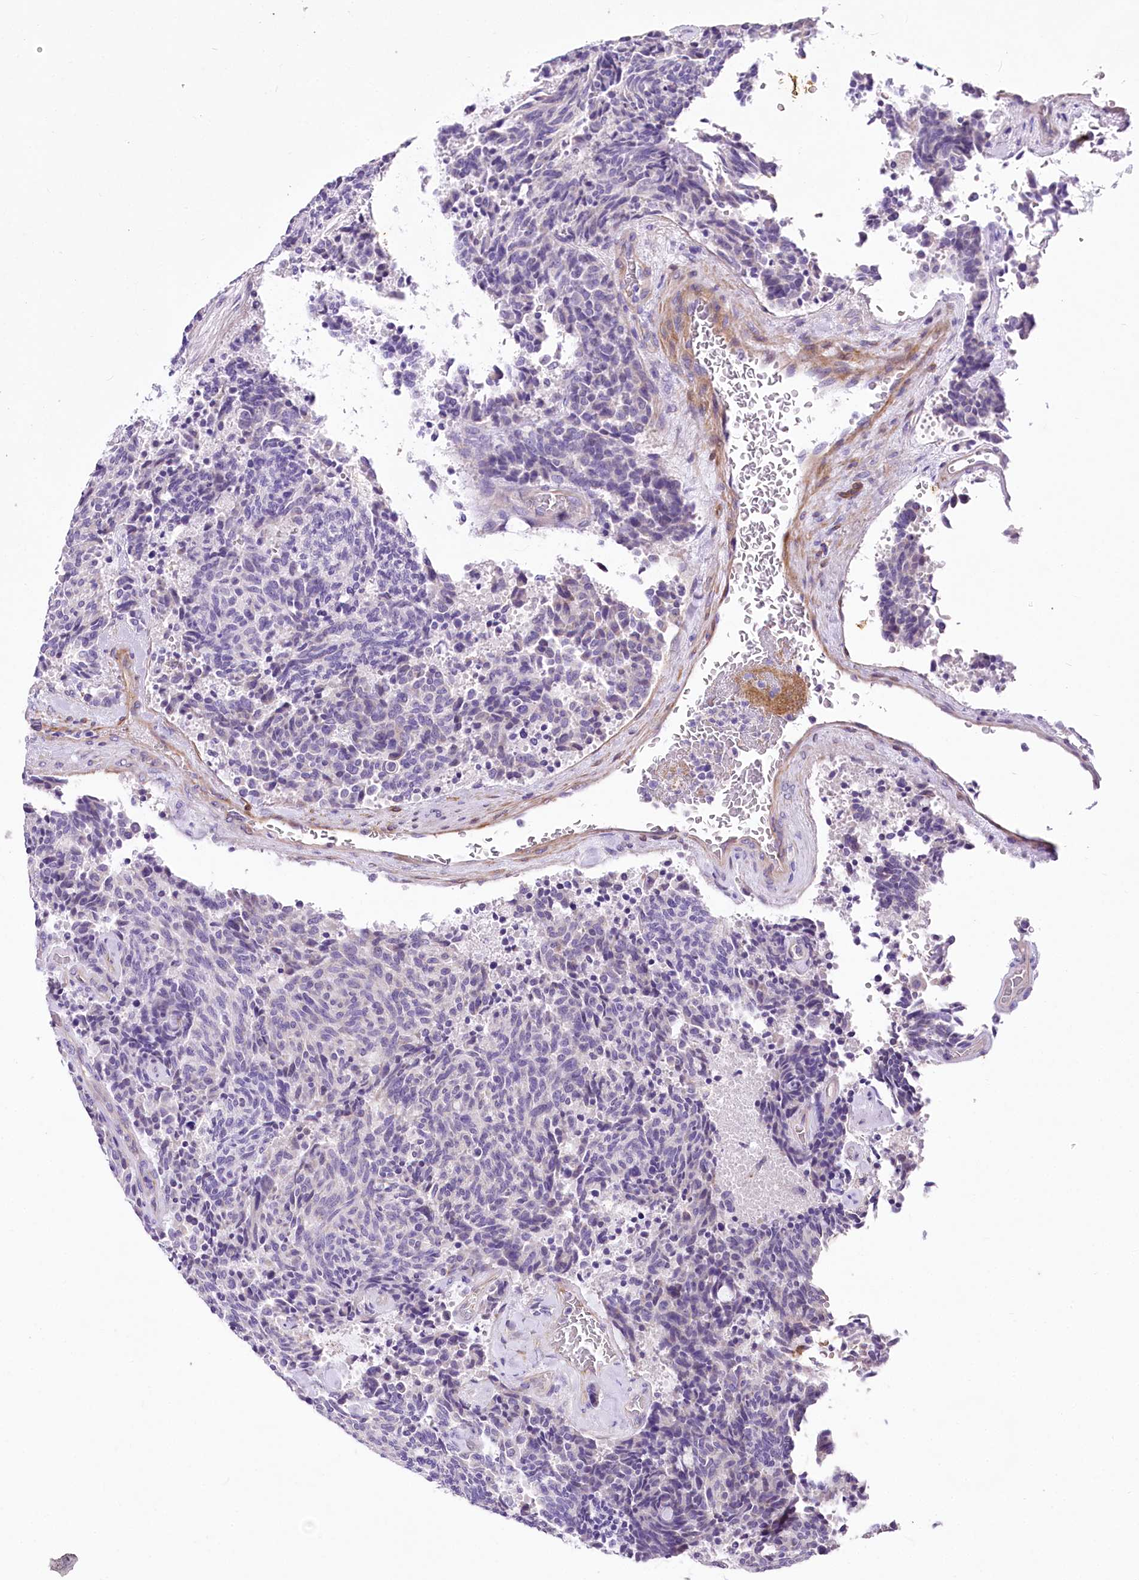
{"staining": {"intensity": "negative", "quantity": "none", "location": "none"}, "tissue": "carcinoid", "cell_type": "Tumor cells", "image_type": "cancer", "snomed": [{"axis": "morphology", "description": "Carcinoid, malignant, NOS"}, {"axis": "topography", "description": "Pancreas"}], "caption": "Immunohistochemistry of human carcinoid exhibits no positivity in tumor cells.", "gene": "RDH16", "patient": {"sex": "female", "age": 54}}